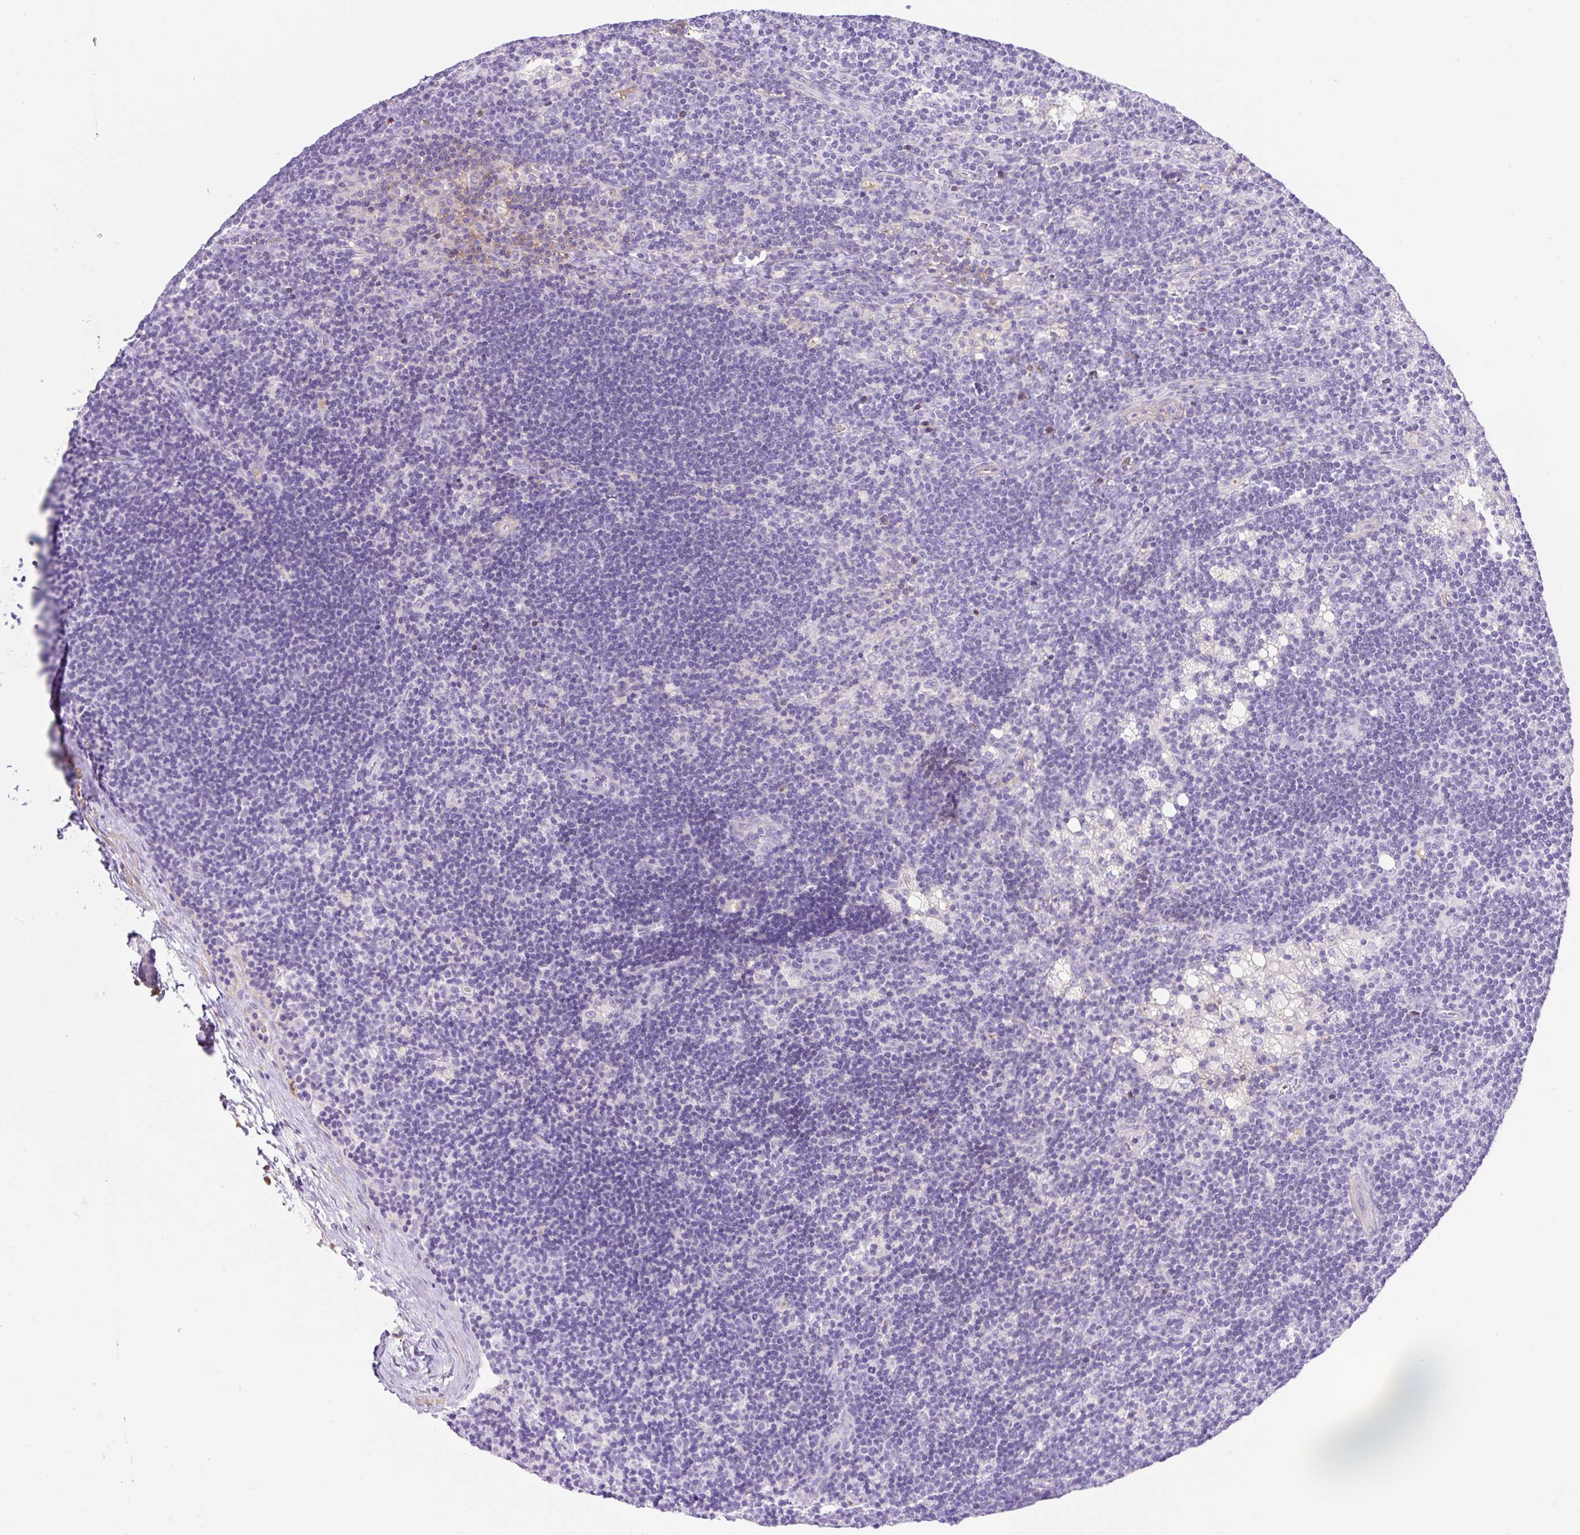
{"staining": {"intensity": "negative", "quantity": "none", "location": "none"}, "tissue": "lymph node", "cell_type": "Germinal center cells", "image_type": "normal", "snomed": [{"axis": "morphology", "description": "Normal tissue, NOS"}, {"axis": "topography", "description": "Lymph node"}], "caption": "This histopathology image is of normal lymph node stained with IHC to label a protein in brown with the nuclei are counter-stained blue. There is no expression in germinal center cells.", "gene": "TDRD15", "patient": {"sex": "male", "age": 24}}